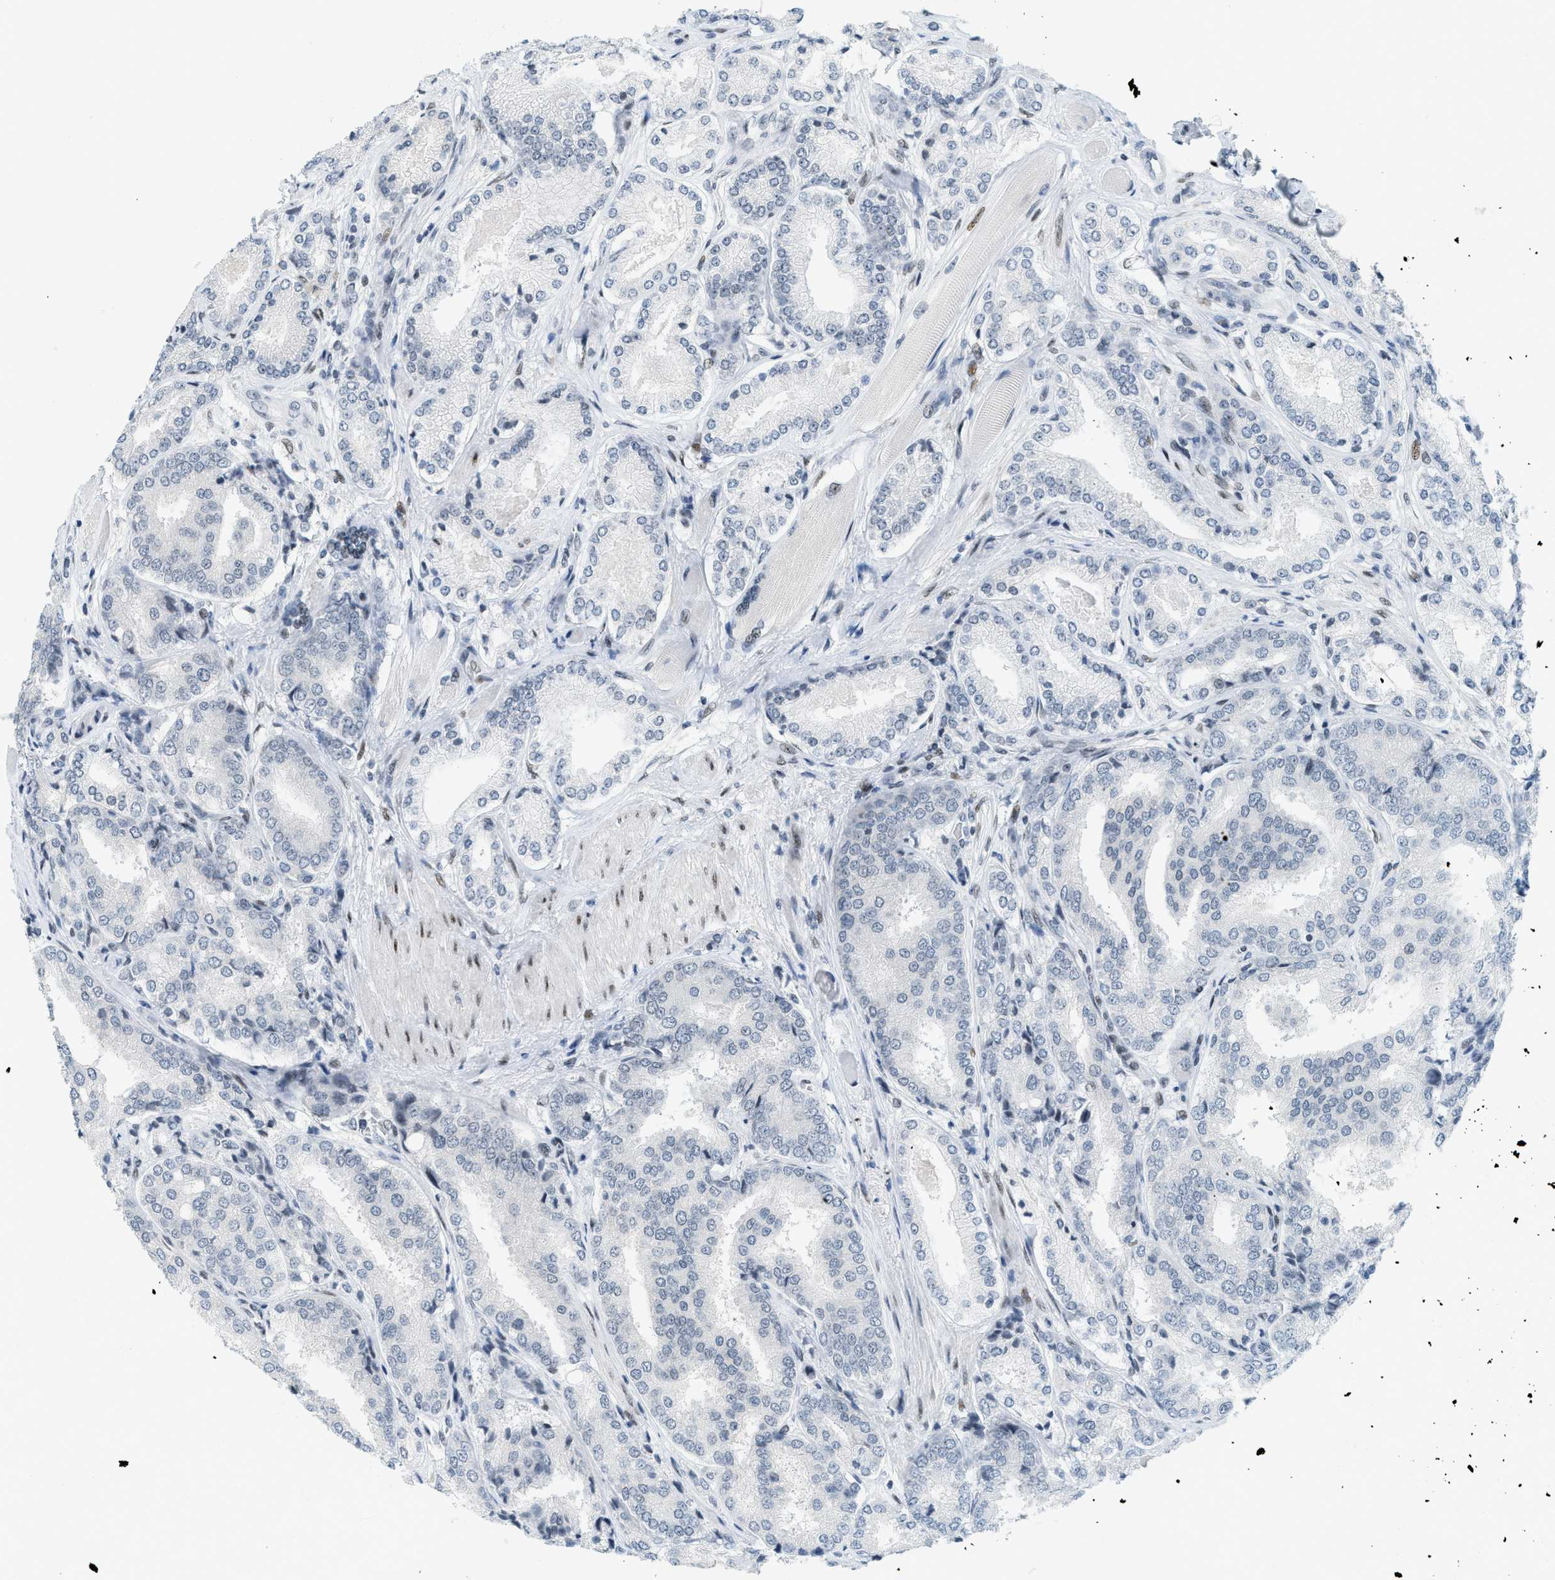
{"staining": {"intensity": "negative", "quantity": "none", "location": "none"}, "tissue": "prostate cancer", "cell_type": "Tumor cells", "image_type": "cancer", "snomed": [{"axis": "morphology", "description": "Adenocarcinoma, High grade"}, {"axis": "topography", "description": "Prostate"}], "caption": "Prostate cancer was stained to show a protein in brown. There is no significant expression in tumor cells. (DAB (3,3'-diaminobenzidine) IHC, high magnification).", "gene": "PBX1", "patient": {"sex": "male", "age": 50}}